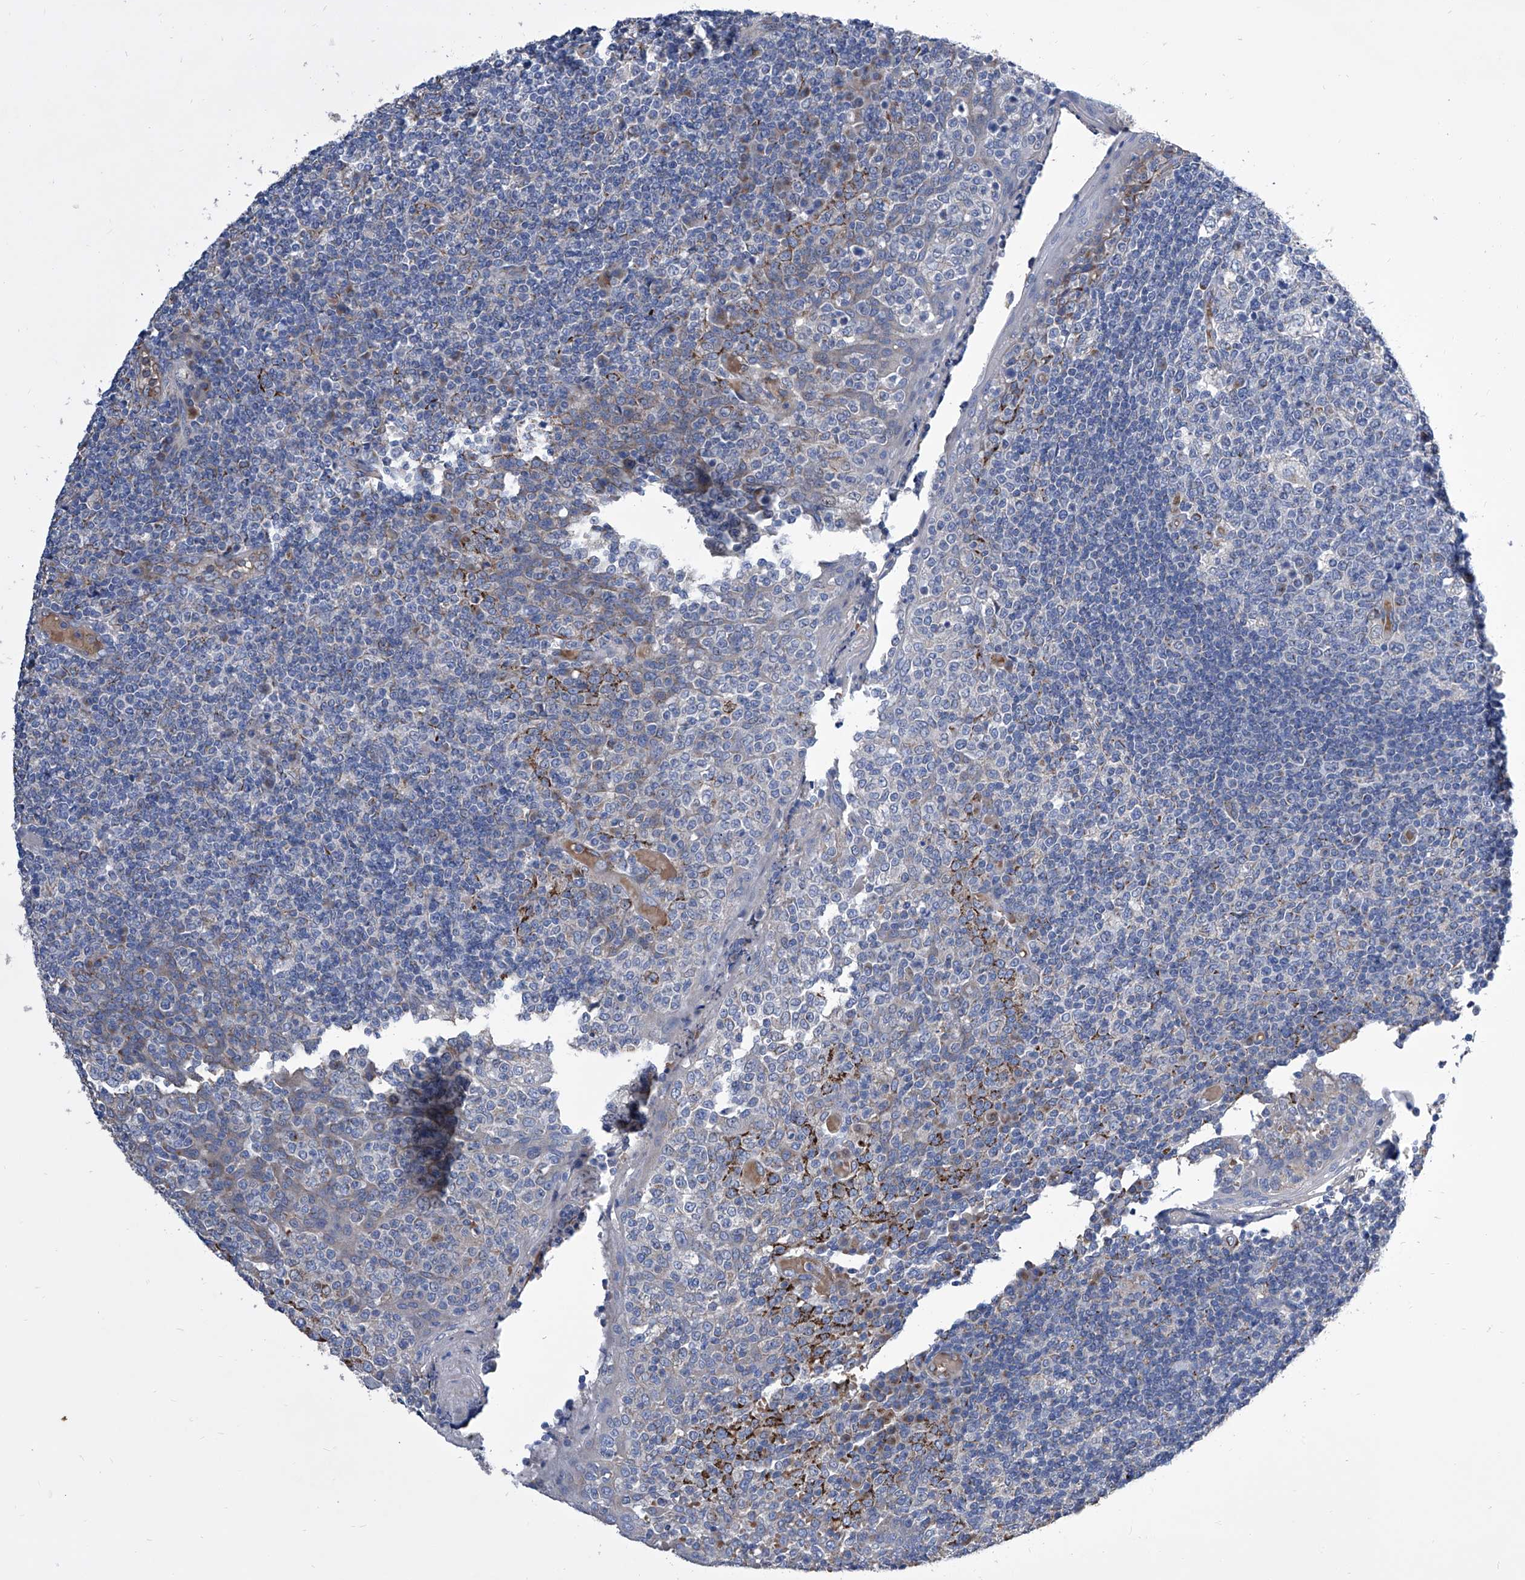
{"staining": {"intensity": "moderate", "quantity": "<25%", "location": "cytoplasmic/membranous"}, "tissue": "tonsil", "cell_type": "Germinal center cells", "image_type": "normal", "snomed": [{"axis": "morphology", "description": "Normal tissue, NOS"}, {"axis": "topography", "description": "Tonsil"}], "caption": "Immunohistochemical staining of unremarkable tonsil exhibits low levels of moderate cytoplasmic/membranous staining in approximately <25% of germinal center cells. (DAB (3,3'-diaminobenzidine) IHC with brightfield microscopy, high magnification).", "gene": "TJAP1", "patient": {"sex": "female", "age": 19}}